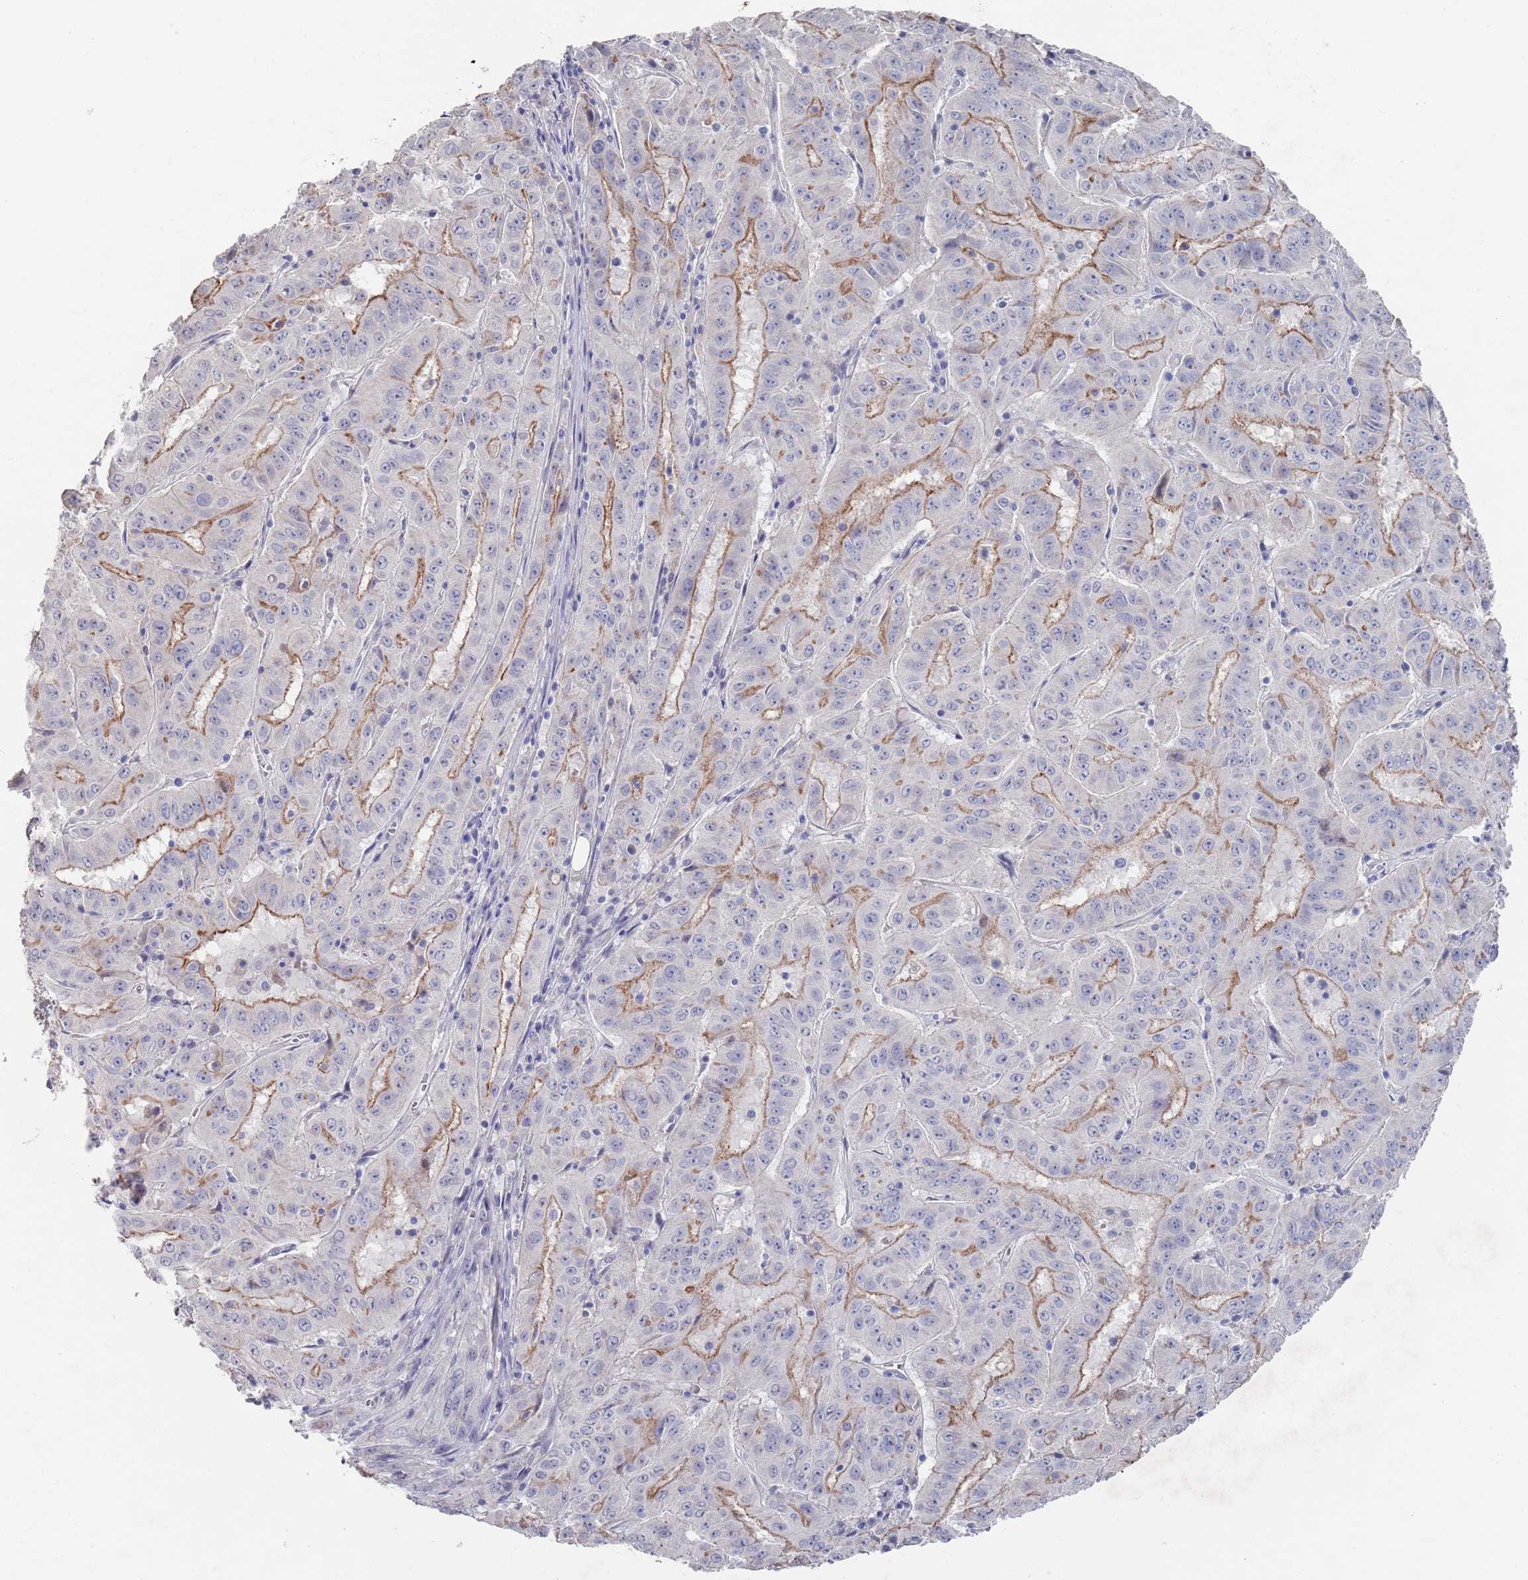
{"staining": {"intensity": "moderate", "quantity": "25%-75%", "location": "cytoplasmic/membranous"}, "tissue": "pancreatic cancer", "cell_type": "Tumor cells", "image_type": "cancer", "snomed": [{"axis": "morphology", "description": "Adenocarcinoma, NOS"}, {"axis": "topography", "description": "Pancreas"}], "caption": "IHC of human pancreatic adenocarcinoma reveals medium levels of moderate cytoplasmic/membranous expression in approximately 25%-75% of tumor cells. Nuclei are stained in blue.", "gene": "PROM2", "patient": {"sex": "male", "age": 63}}